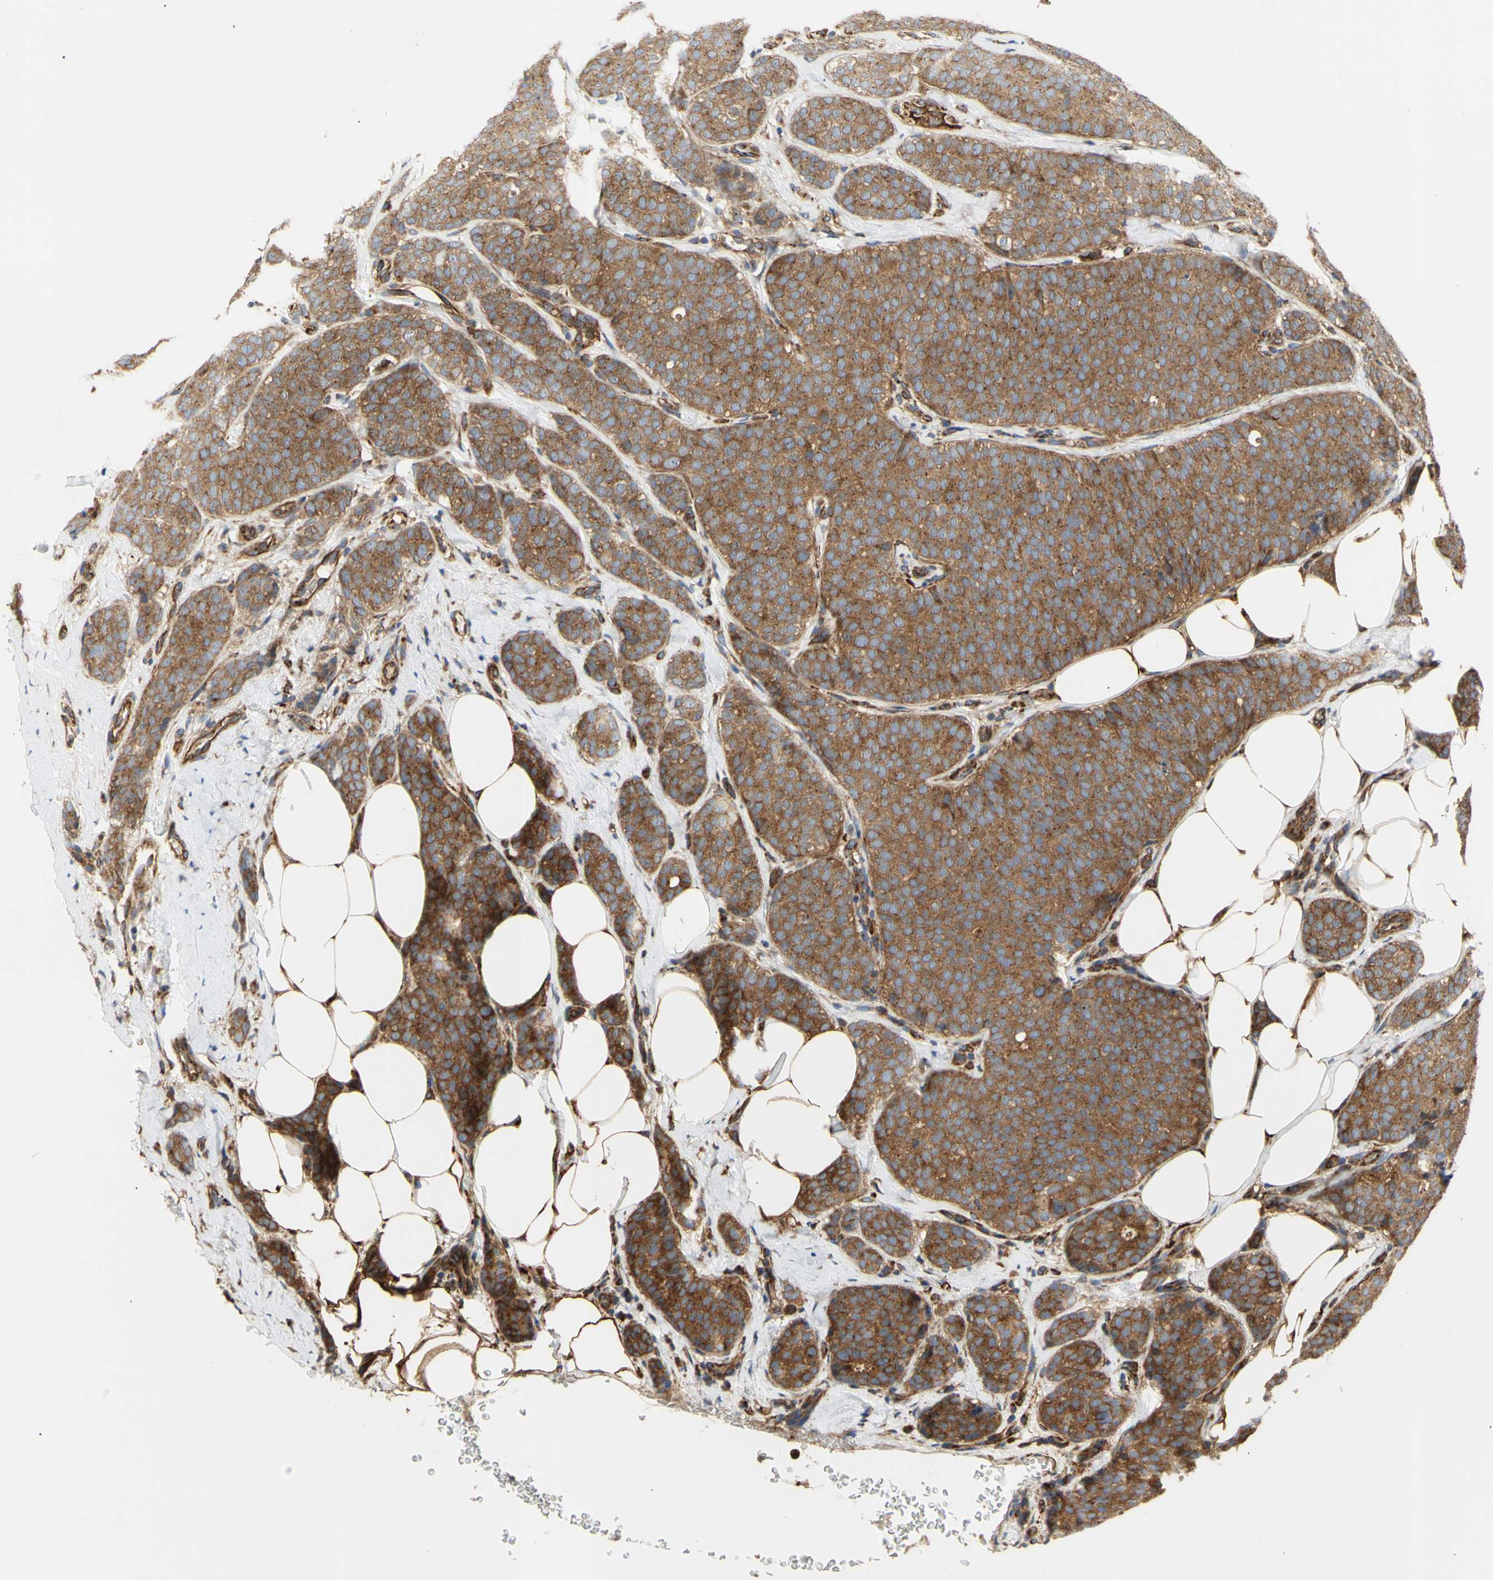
{"staining": {"intensity": "moderate", "quantity": ">75%", "location": "cytoplasmic/membranous"}, "tissue": "breast cancer", "cell_type": "Tumor cells", "image_type": "cancer", "snomed": [{"axis": "morphology", "description": "Lobular carcinoma"}, {"axis": "topography", "description": "Skin"}, {"axis": "topography", "description": "Breast"}], "caption": "Breast cancer (lobular carcinoma) stained with IHC reveals moderate cytoplasmic/membranous positivity in approximately >75% of tumor cells. Nuclei are stained in blue.", "gene": "TUBG2", "patient": {"sex": "female", "age": 46}}